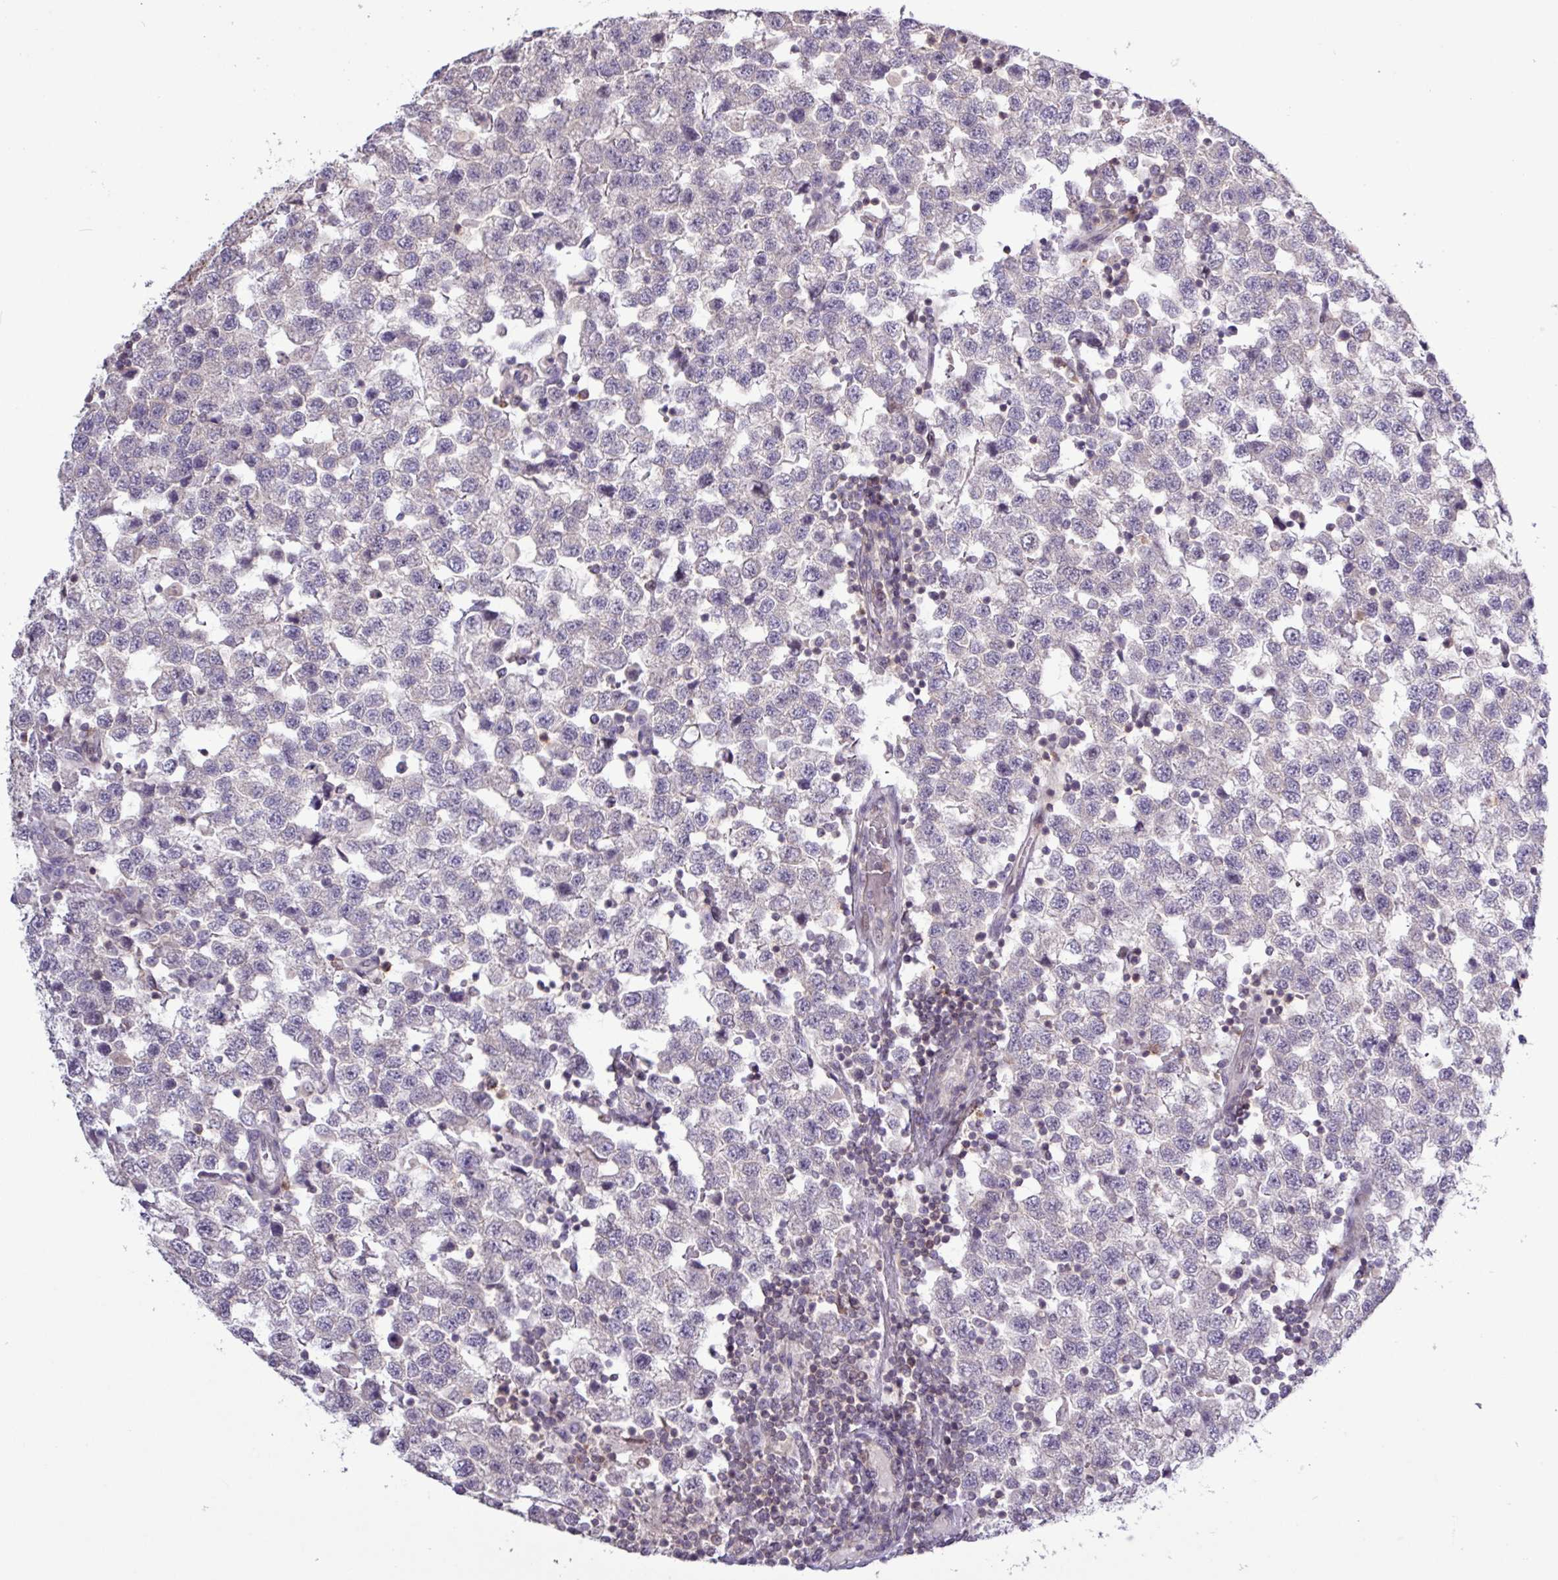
{"staining": {"intensity": "negative", "quantity": "none", "location": "none"}, "tissue": "testis cancer", "cell_type": "Tumor cells", "image_type": "cancer", "snomed": [{"axis": "morphology", "description": "Seminoma, NOS"}, {"axis": "topography", "description": "Testis"}], "caption": "A micrograph of testis seminoma stained for a protein displays no brown staining in tumor cells.", "gene": "RTL3", "patient": {"sex": "male", "age": 34}}